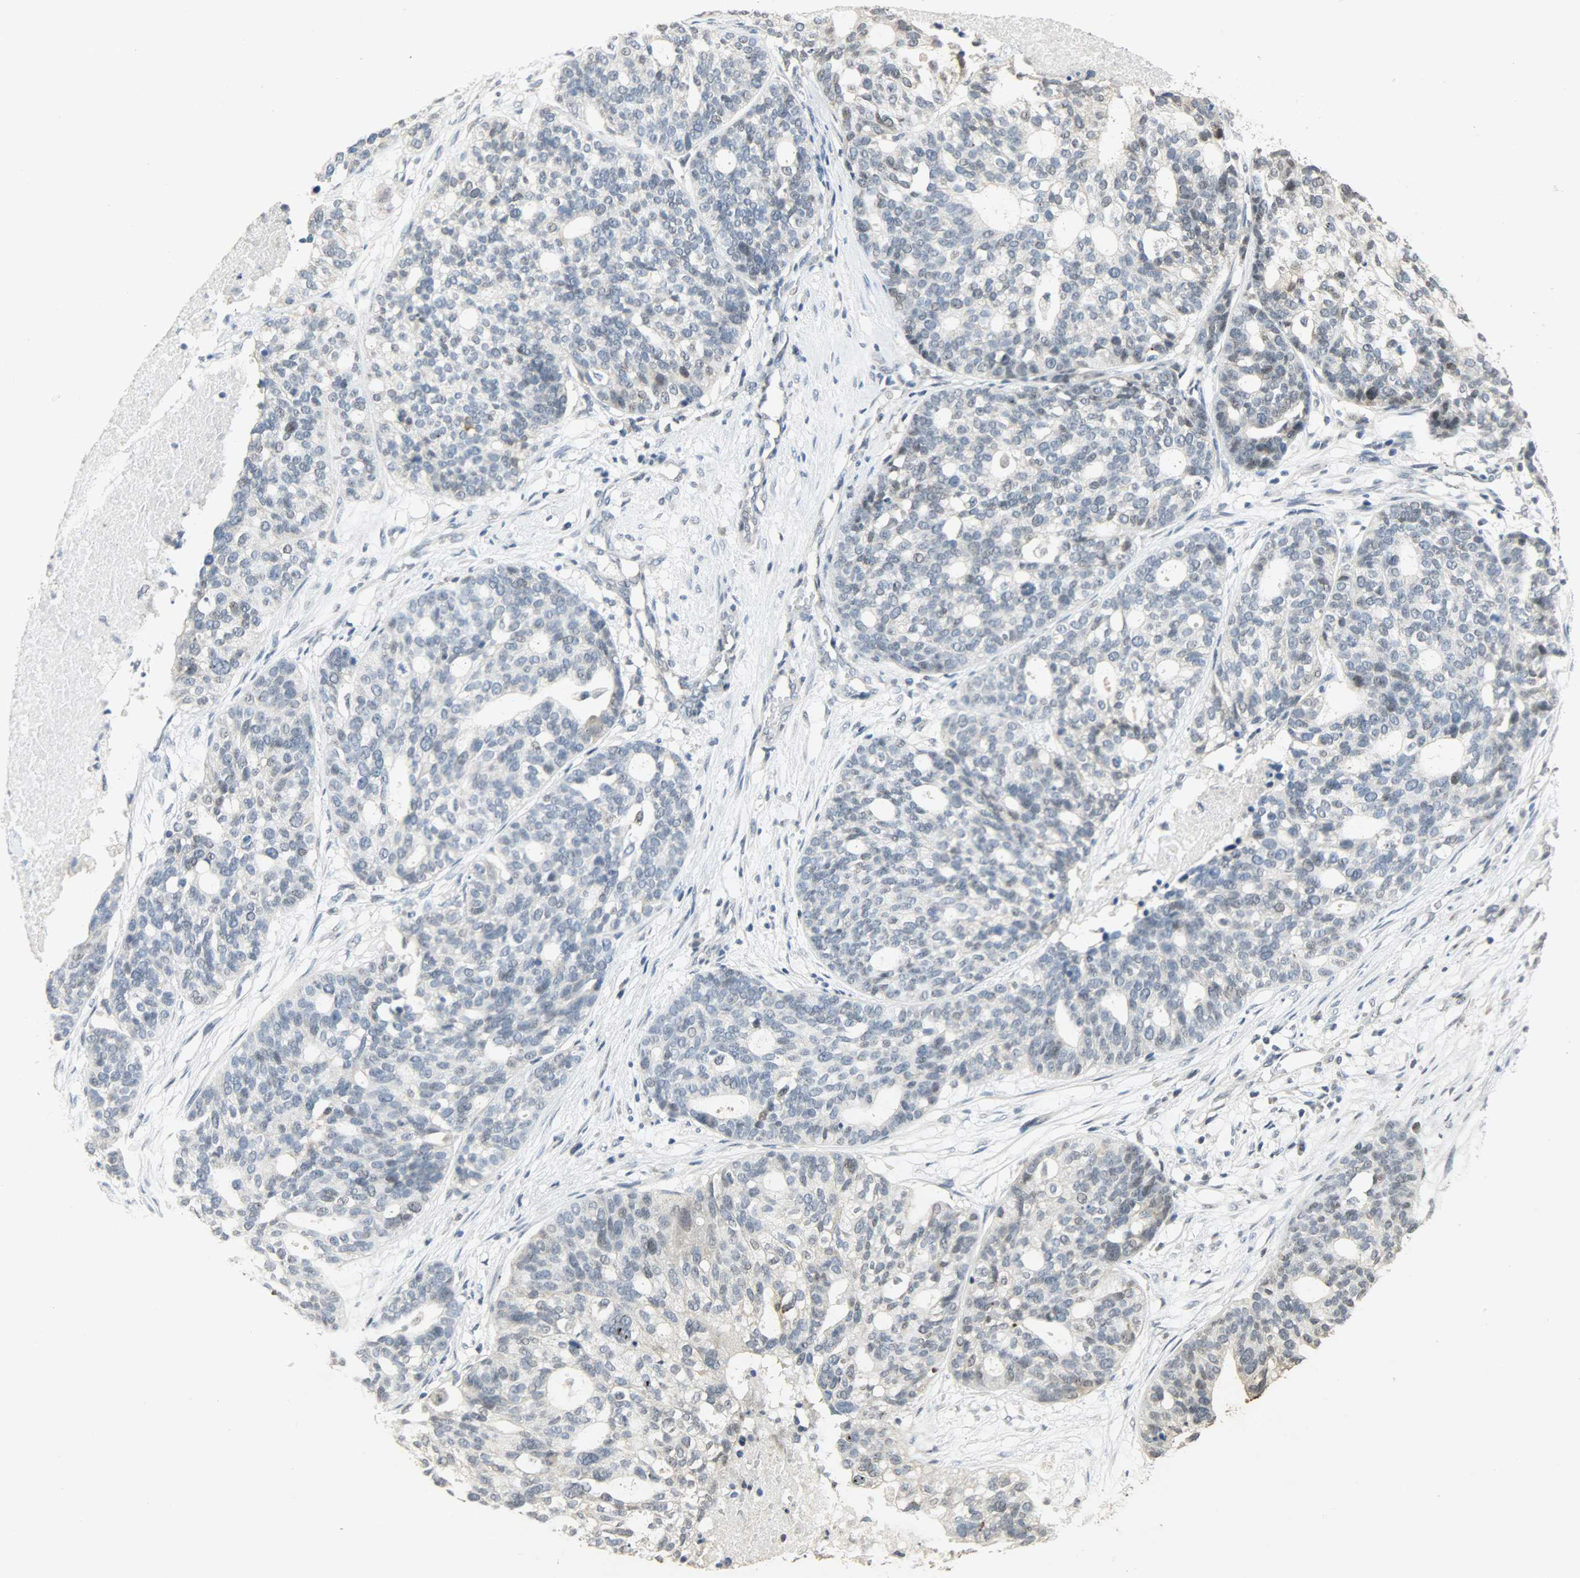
{"staining": {"intensity": "negative", "quantity": "none", "location": "none"}, "tissue": "ovarian cancer", "cell_type": "Tumor cells", "image_type": "cancer", "snomed": [{"axis": "morphology", "description": "Cystadenocarcinoma, serous, NOS"}, {"axis": "topography", "description": "Ovary"}], "caption": "The micrograph reveals no significant expression in tumor cells of ovarian cancer (serous cystadenocarcinoma).", "gene": "DNAJB6", "patient": {"sex": "female", "age": 59}}